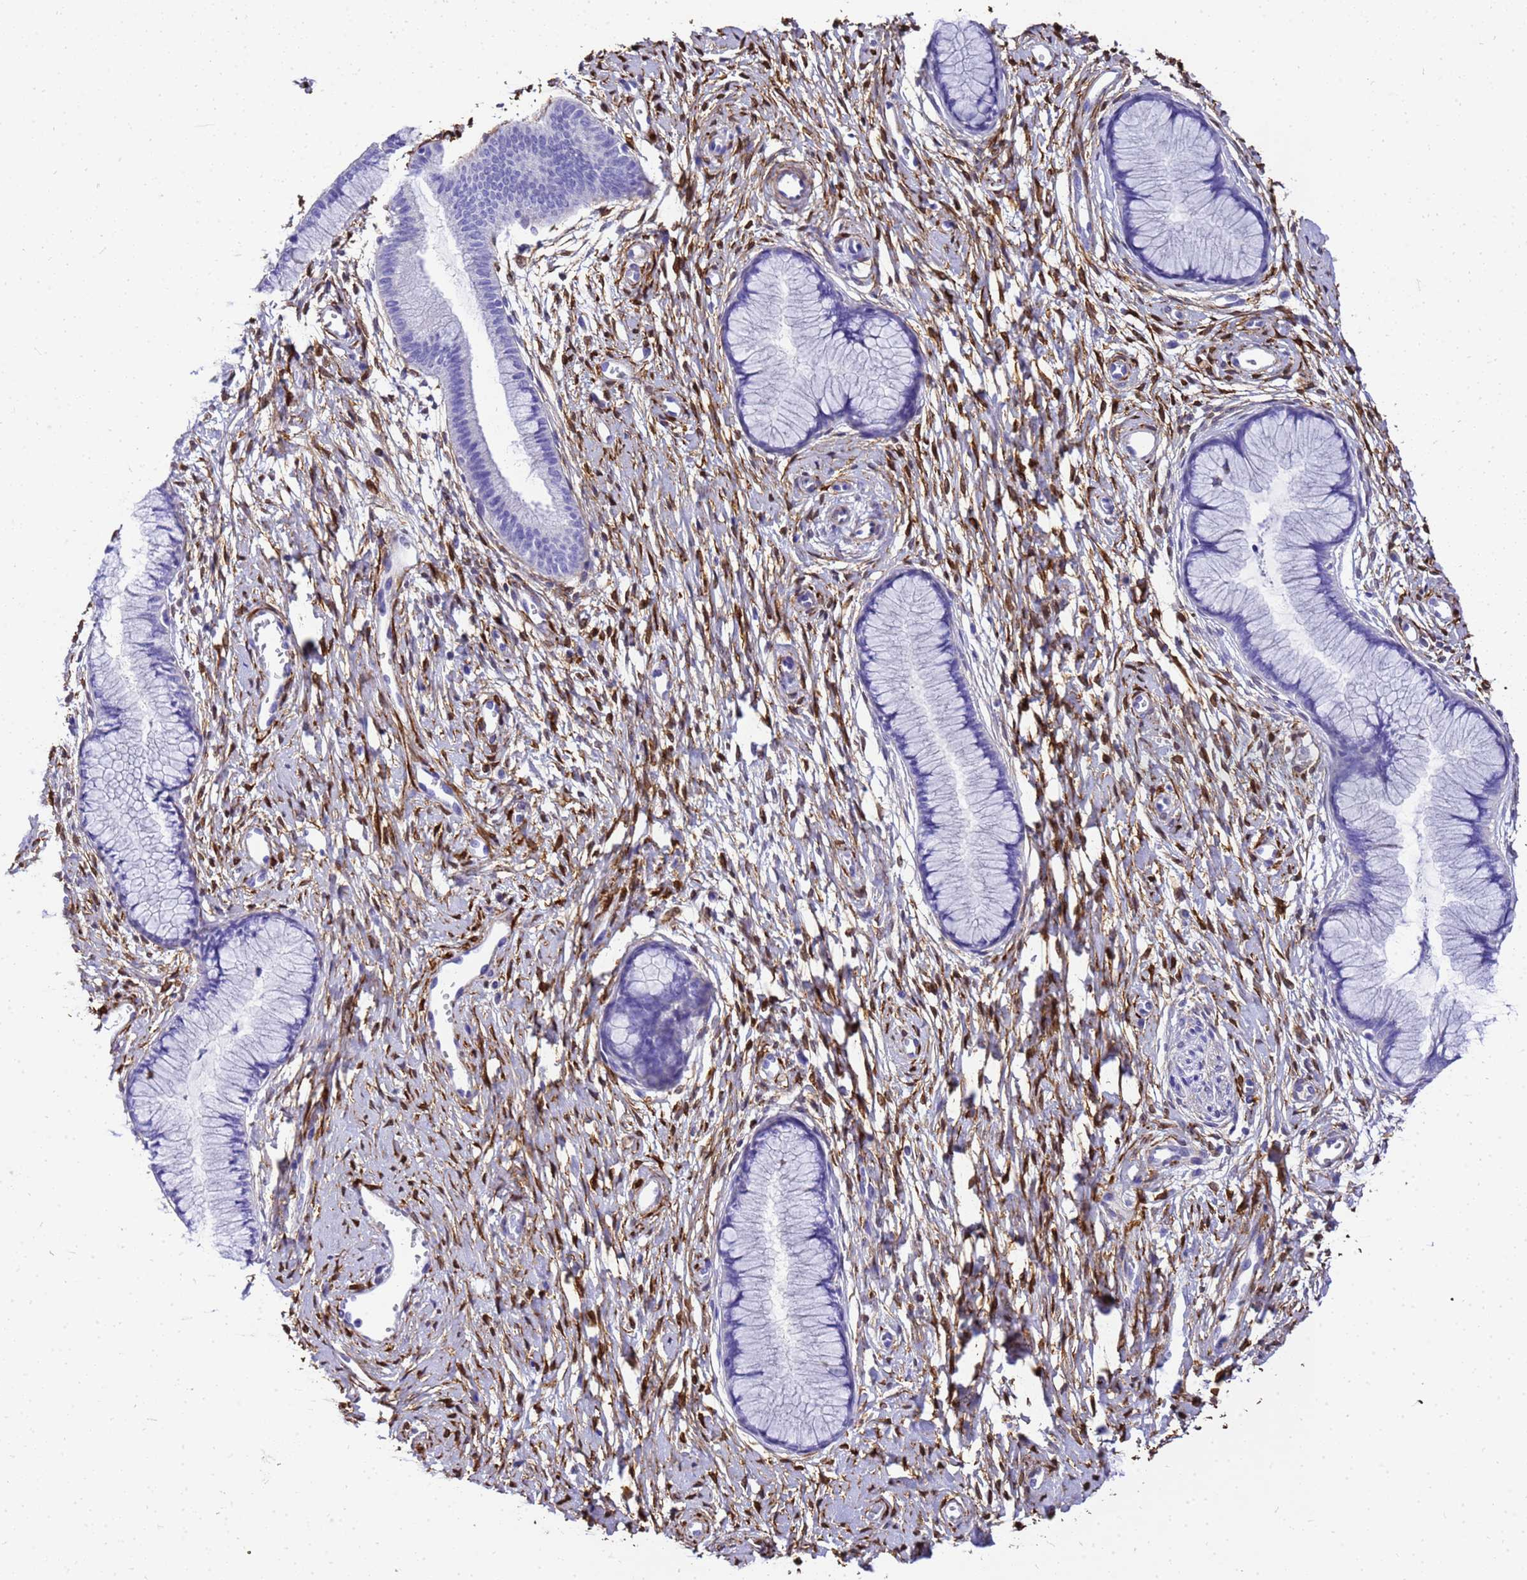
{"staining": {"intensity": "negative", "quantity": "none", "location": "none"}, "tissue": "cervix", "cell_type": "Glandular cells", "image_type": "normal", "snomed": [{"axis": "morphology", "description": "Normal tissue, NOS"}, {"axis": "topography", "description": "Cervix"}], "caption": "IHC micrograph of unremarkable cervix: human cervix stained with DAB demonstrates no significant protein staining in glandular cells.", "gene": "HSPB6", "patient": {"sex": "female", "age": 42}}